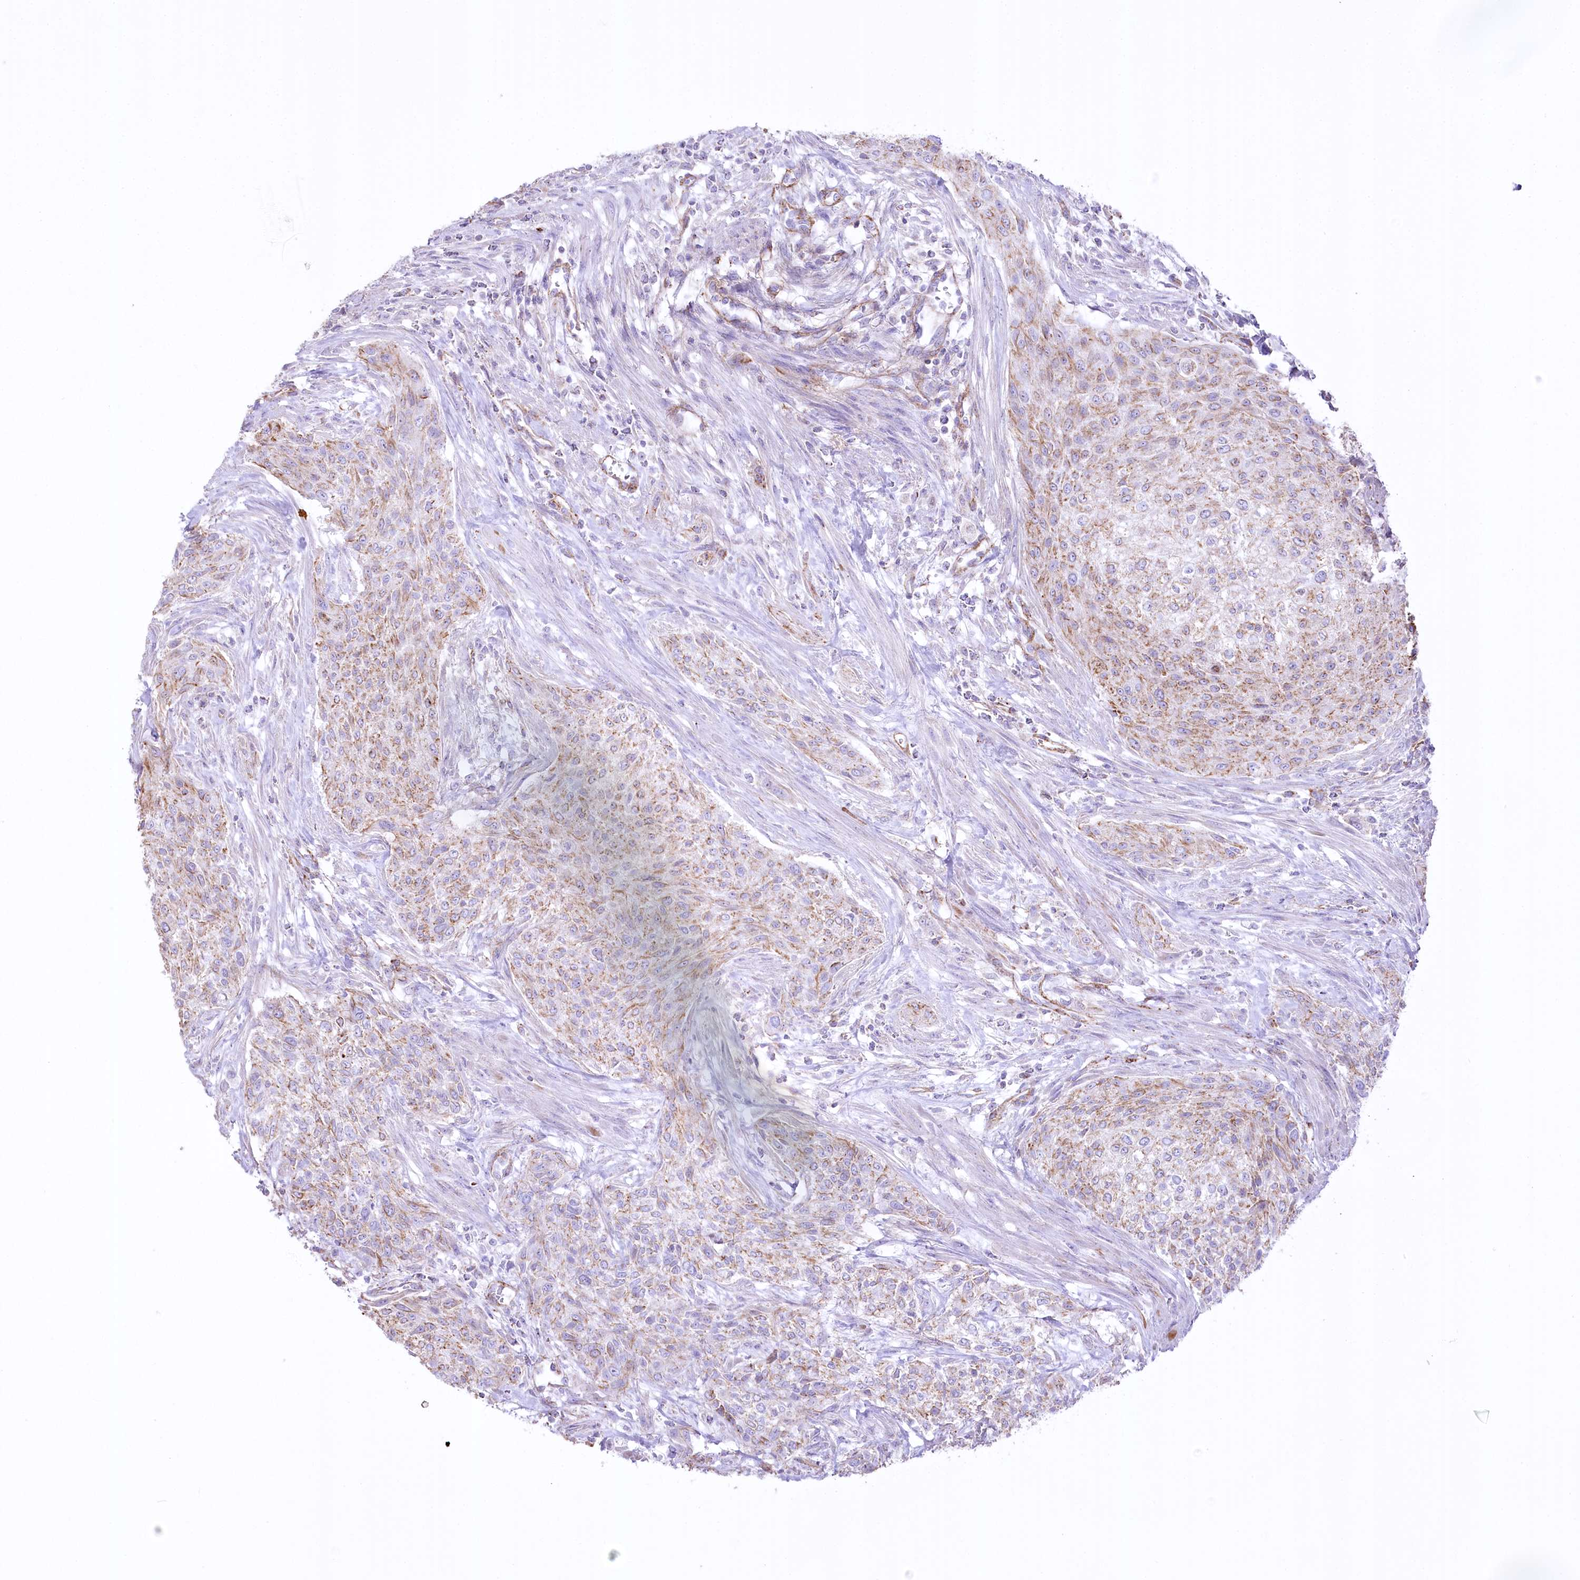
{"staining": {"intensity": "moderate", "quantity": "25%-75%", "location": "cytoplasmic/membranous"}, "tissue": "urothelial cancer", "cell_type": "Tumor cells", "image_type": "cancer", "snomed": [{"axis": "morphology", "description": "Normal tissue, NOS"}, {"axis": "morphology", "description": "Urothelial carcinoma, NOS"}, {"axis": "topography", "description": "Urinary bladder"}, {"axis": "topography", "description": "Peripheral nerve tissue"}], "caption": "Moderate cytoplasmic/membranous positivity is identified in approximately 25%-75% of tumor cells in urothelial cancer. Immunohistochemistry stains the protein of interest in brown and the nuclei are stained blue.", "gene": "FAM216A", "patient": {"sex": "male", "age": 35}}